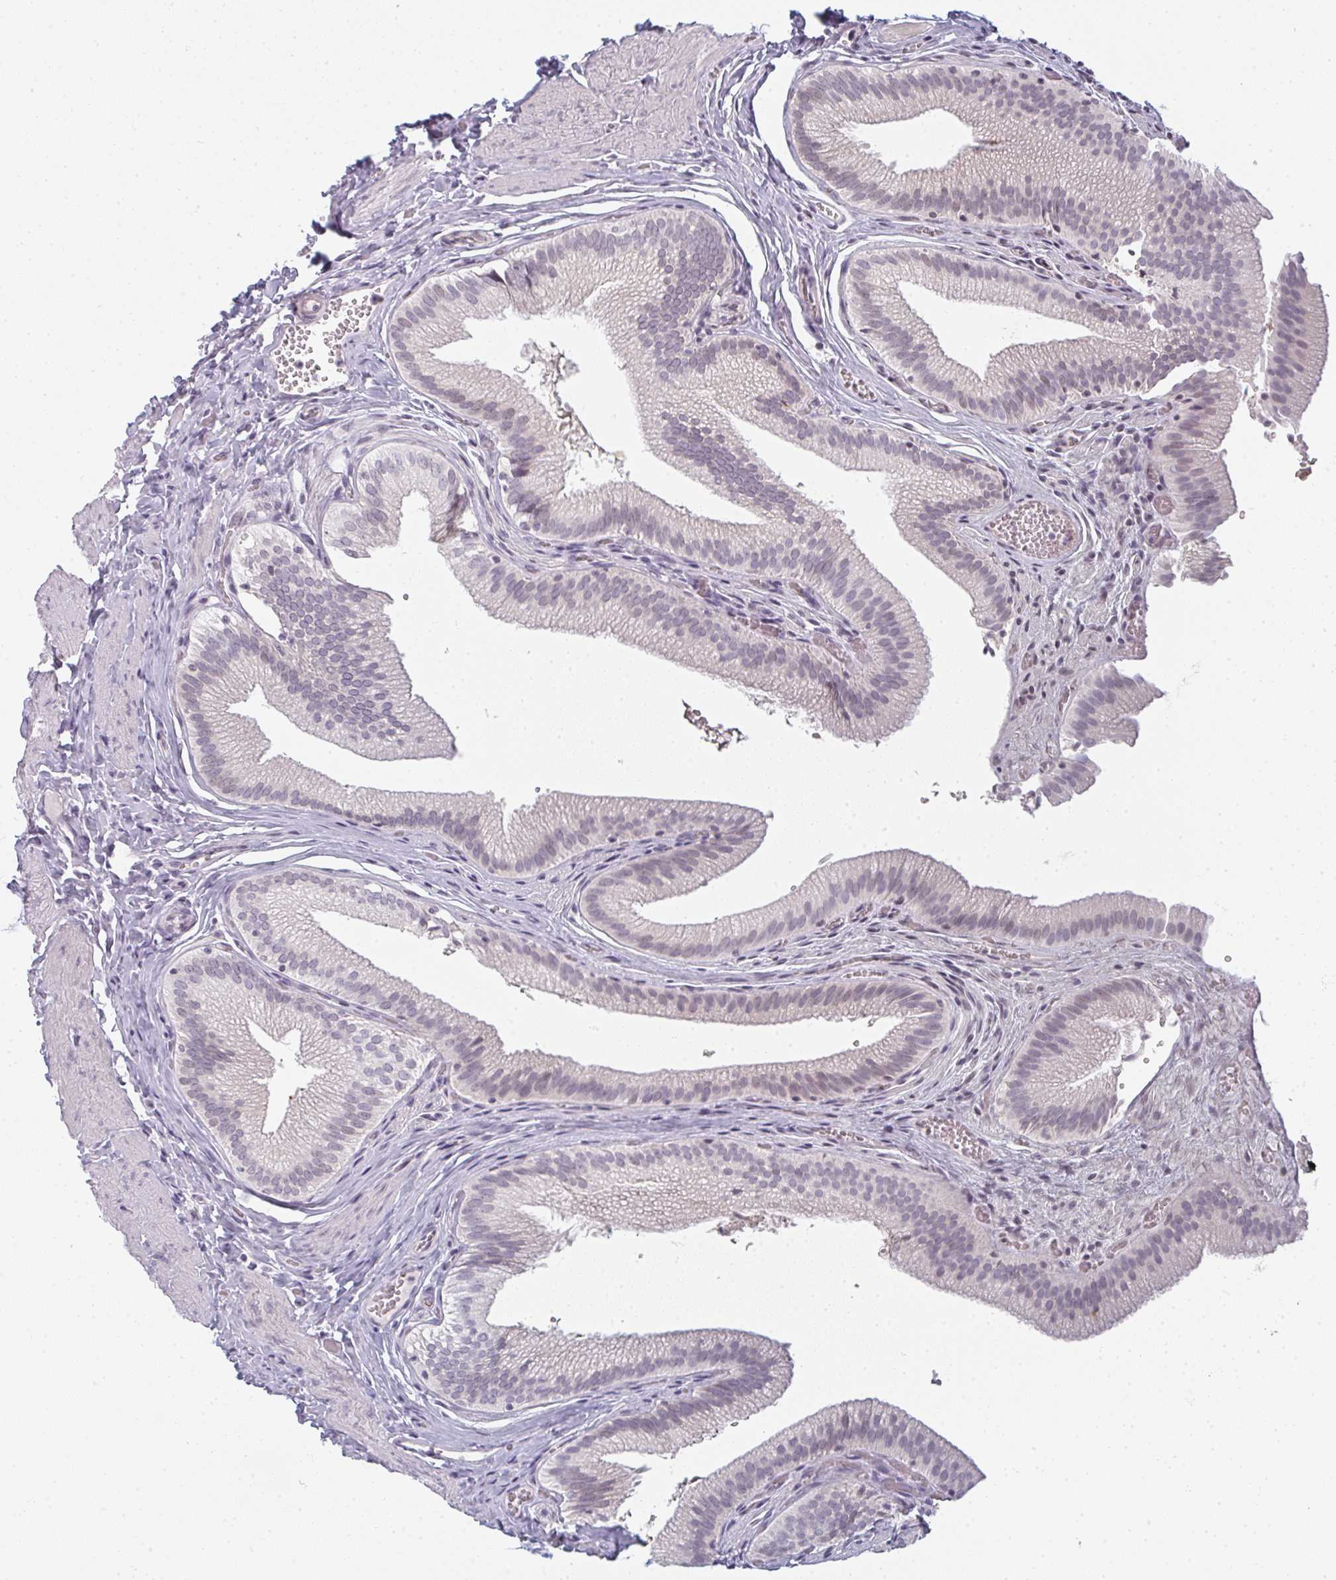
{"staining": {"intensity": "weak", "quantity": "<25%", "location": "nuclear"}, "tissue": "gallbladder", "cell_type": "Glandular cells", "image_type": "normal", "snomed": [{"axis": "morphology", "description": "Normal tissue, NOS"}, {"axis": "topography", "description": "Gallbladder"}, {"axis": "topography", "description": "Peripheral nerve tissue"}], "caption": "DAB immunohistochemical staining of benign gallbladder shows no significant expression in glandular cells.", "gene": "RBBP6", "patient": {"sex": "male", "age": 17}}